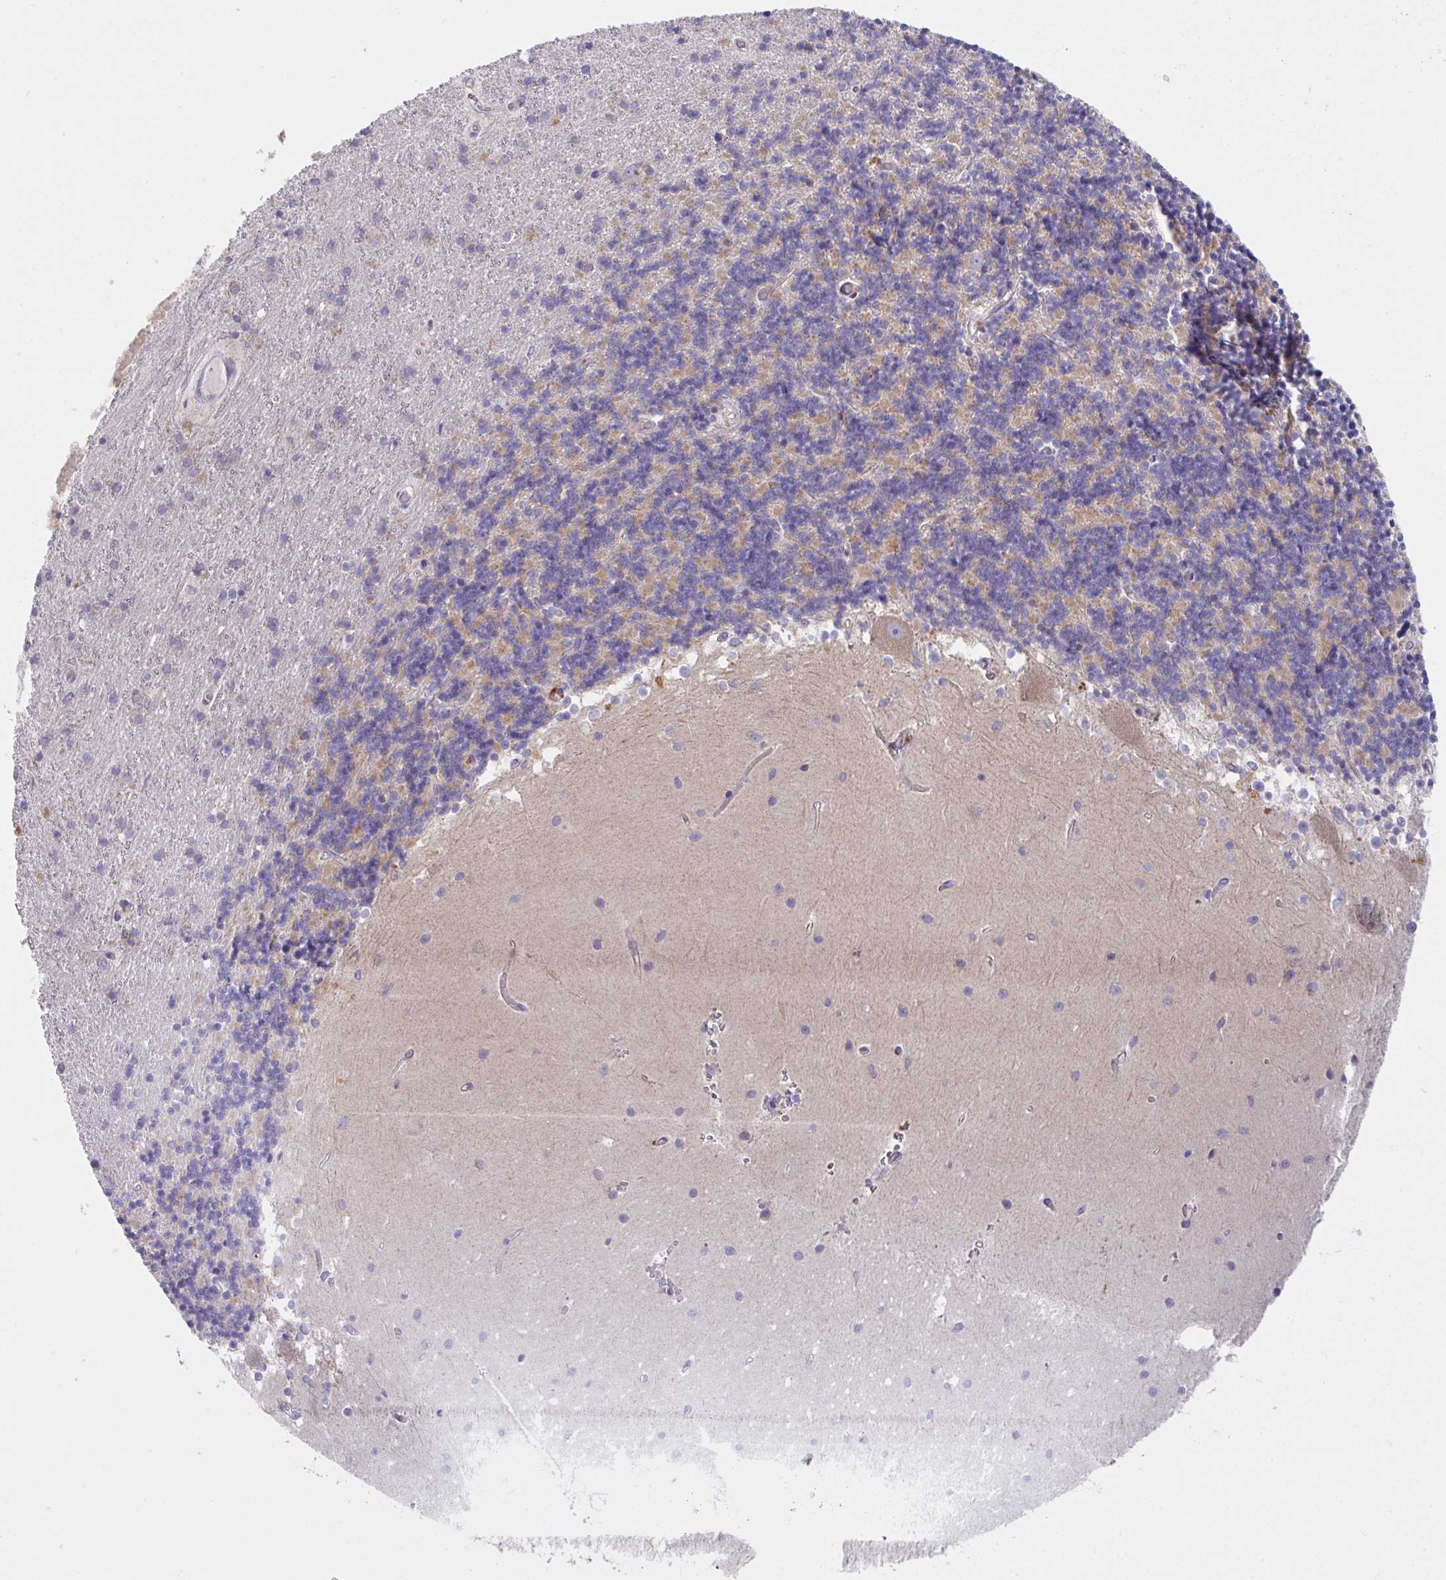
{"staining": {"intensity": "weak", "quantity": "25%-75%", "location": "cytoplasmic/membranous"}, "tissue": "cerebellum", "cell_type": "Cells in granular layer", "image_type": "normal", "snomed": [{"axis": "morphology", "description": "Normal tissue, NOS"}, {"axis": "topography", "description": "Cerebellum"}], "caption": "A histopathology image showing weak cytoplasmic/membranous positivity in about 25%-75% of cells in granular layer in unremarkable cerebellum, as visualized by brown immunohistochemical staining.", "gene": "YARS2", "patient": {"sex": "male", "age": 54}}